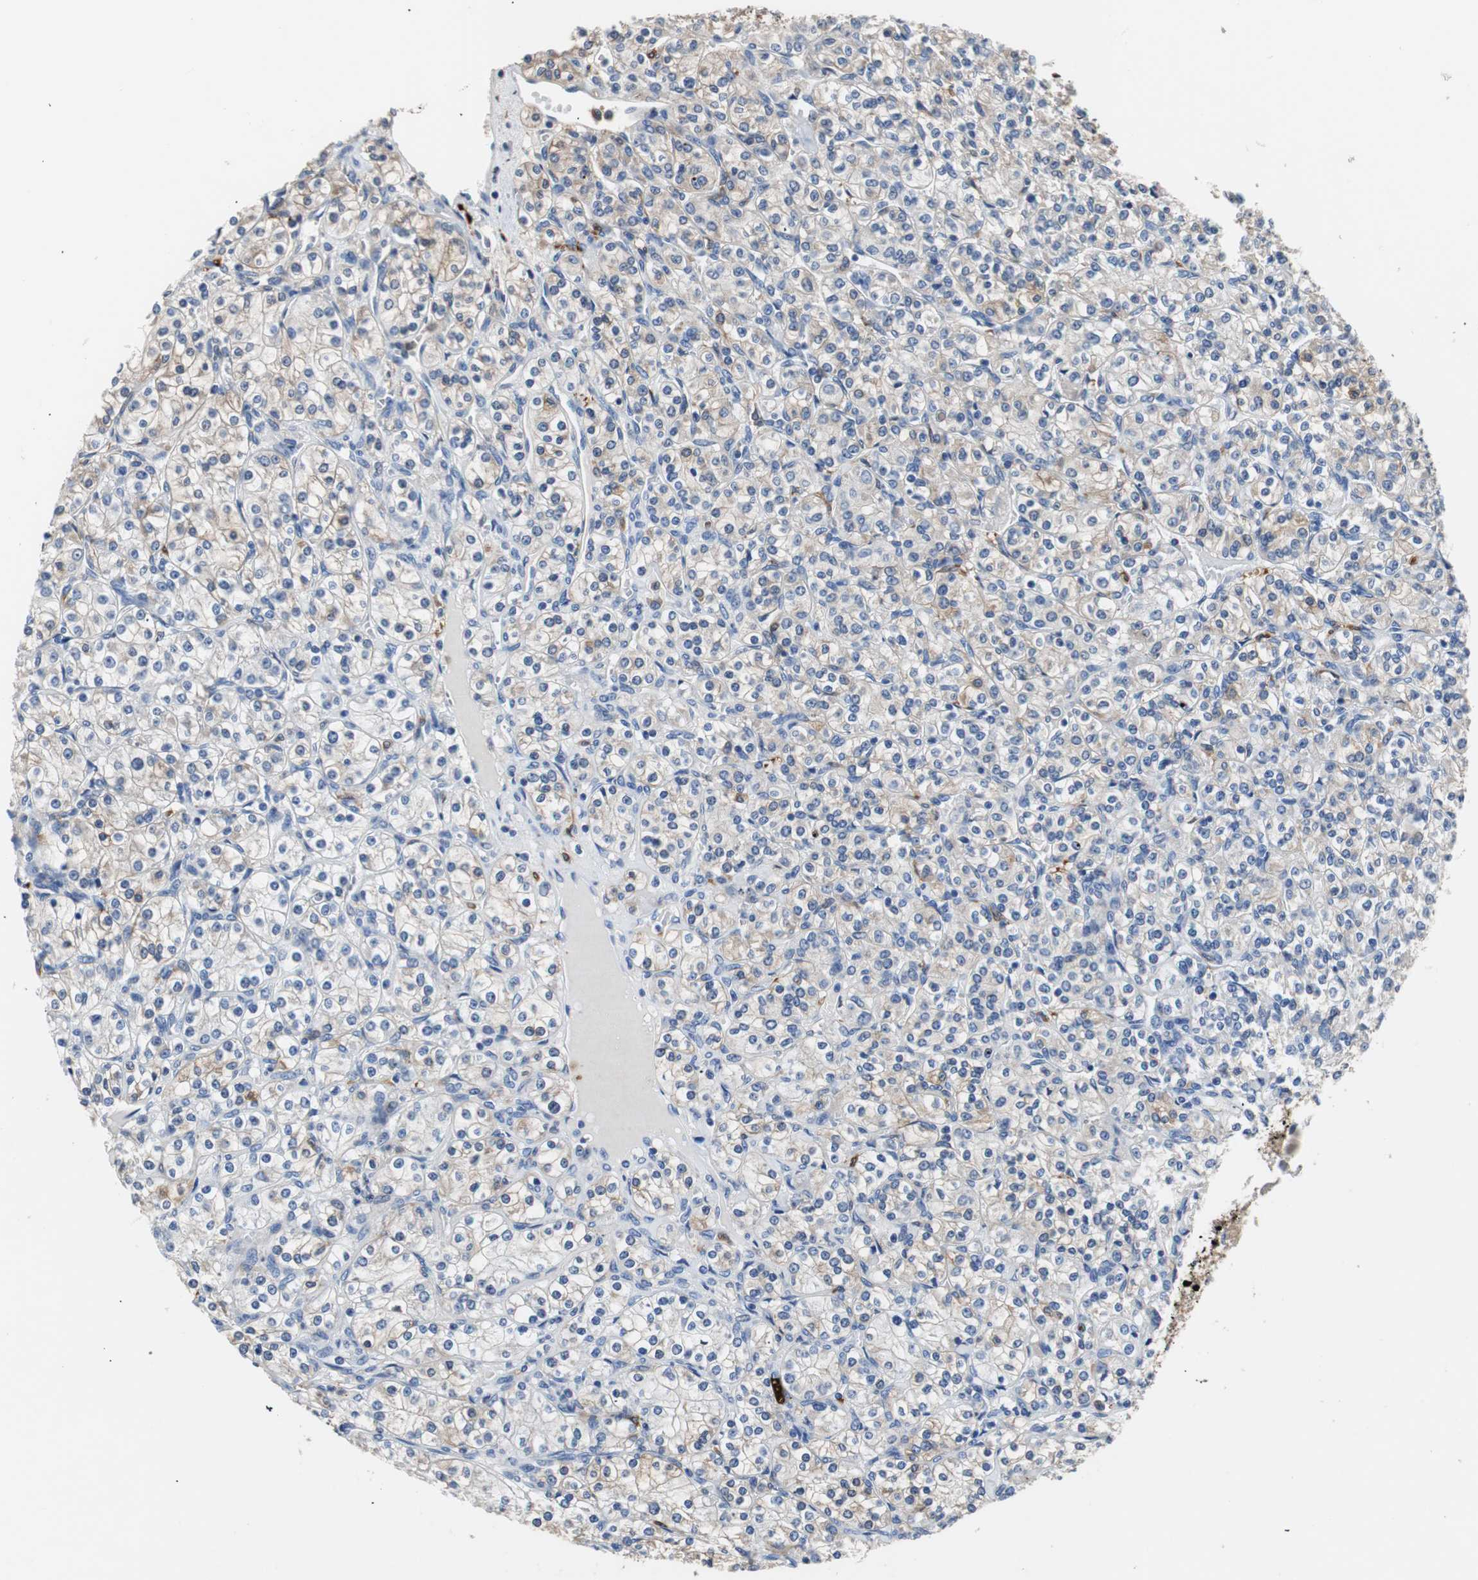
{"staining": {"intensity": "negative", "quantity": "none", "location": "none"}, "tissue": "renal cancer", "cell_type": "Tumor cells", "image_type": "cancer", "snomed": [{"axis": "morphology", "description": "Adenocarcinoma, NOS"}, {"axis": "topography", "description": "Kidney"}], "caption": "Tumor cells show no significant positivity in renal adenocarcinoma. (DAB immunohistochemistry visualized using brightfield microscopy, high magnification).", "gene": "PI15", "patient": {"sex": "male", "age": 77}}